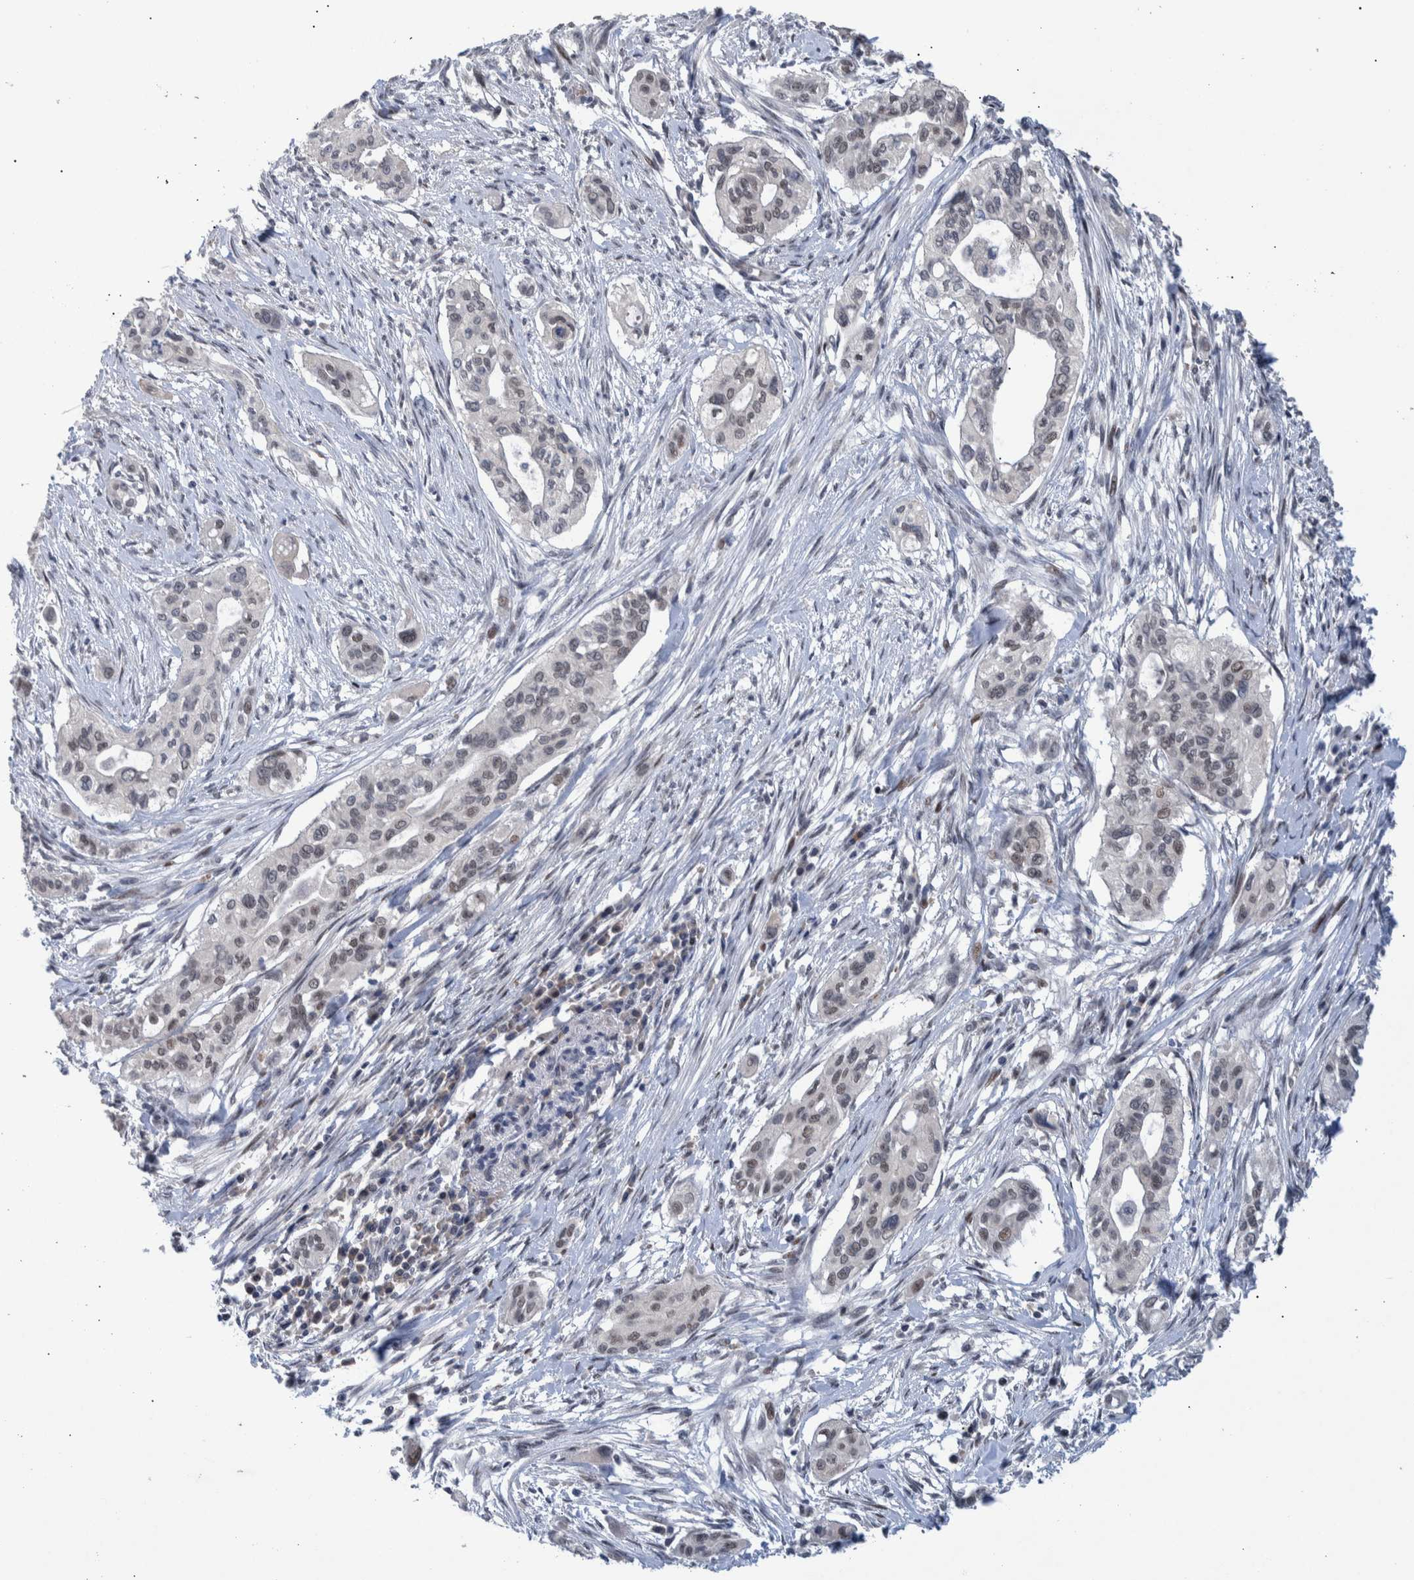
{"staining": {"intensity": "weak", "quantity": "<25%", "location": "nuclear"}, "tissue": "pancreatic cancer", "cell_type": "Tumor cells", "image_type": "cancer", "snomed": [{"axis": "morphology", "description": "Adenocarcinoma, NOS"}, {"axis": "topography", "description": "Pancreas"}], "caption": "Immunohistochemistry (IHC) of human adenocarcinoma (pancreatic) reveals no staining in tumor cells.", "gene": "ESRP1", "patient": {"sex": "female", "age": 60}}